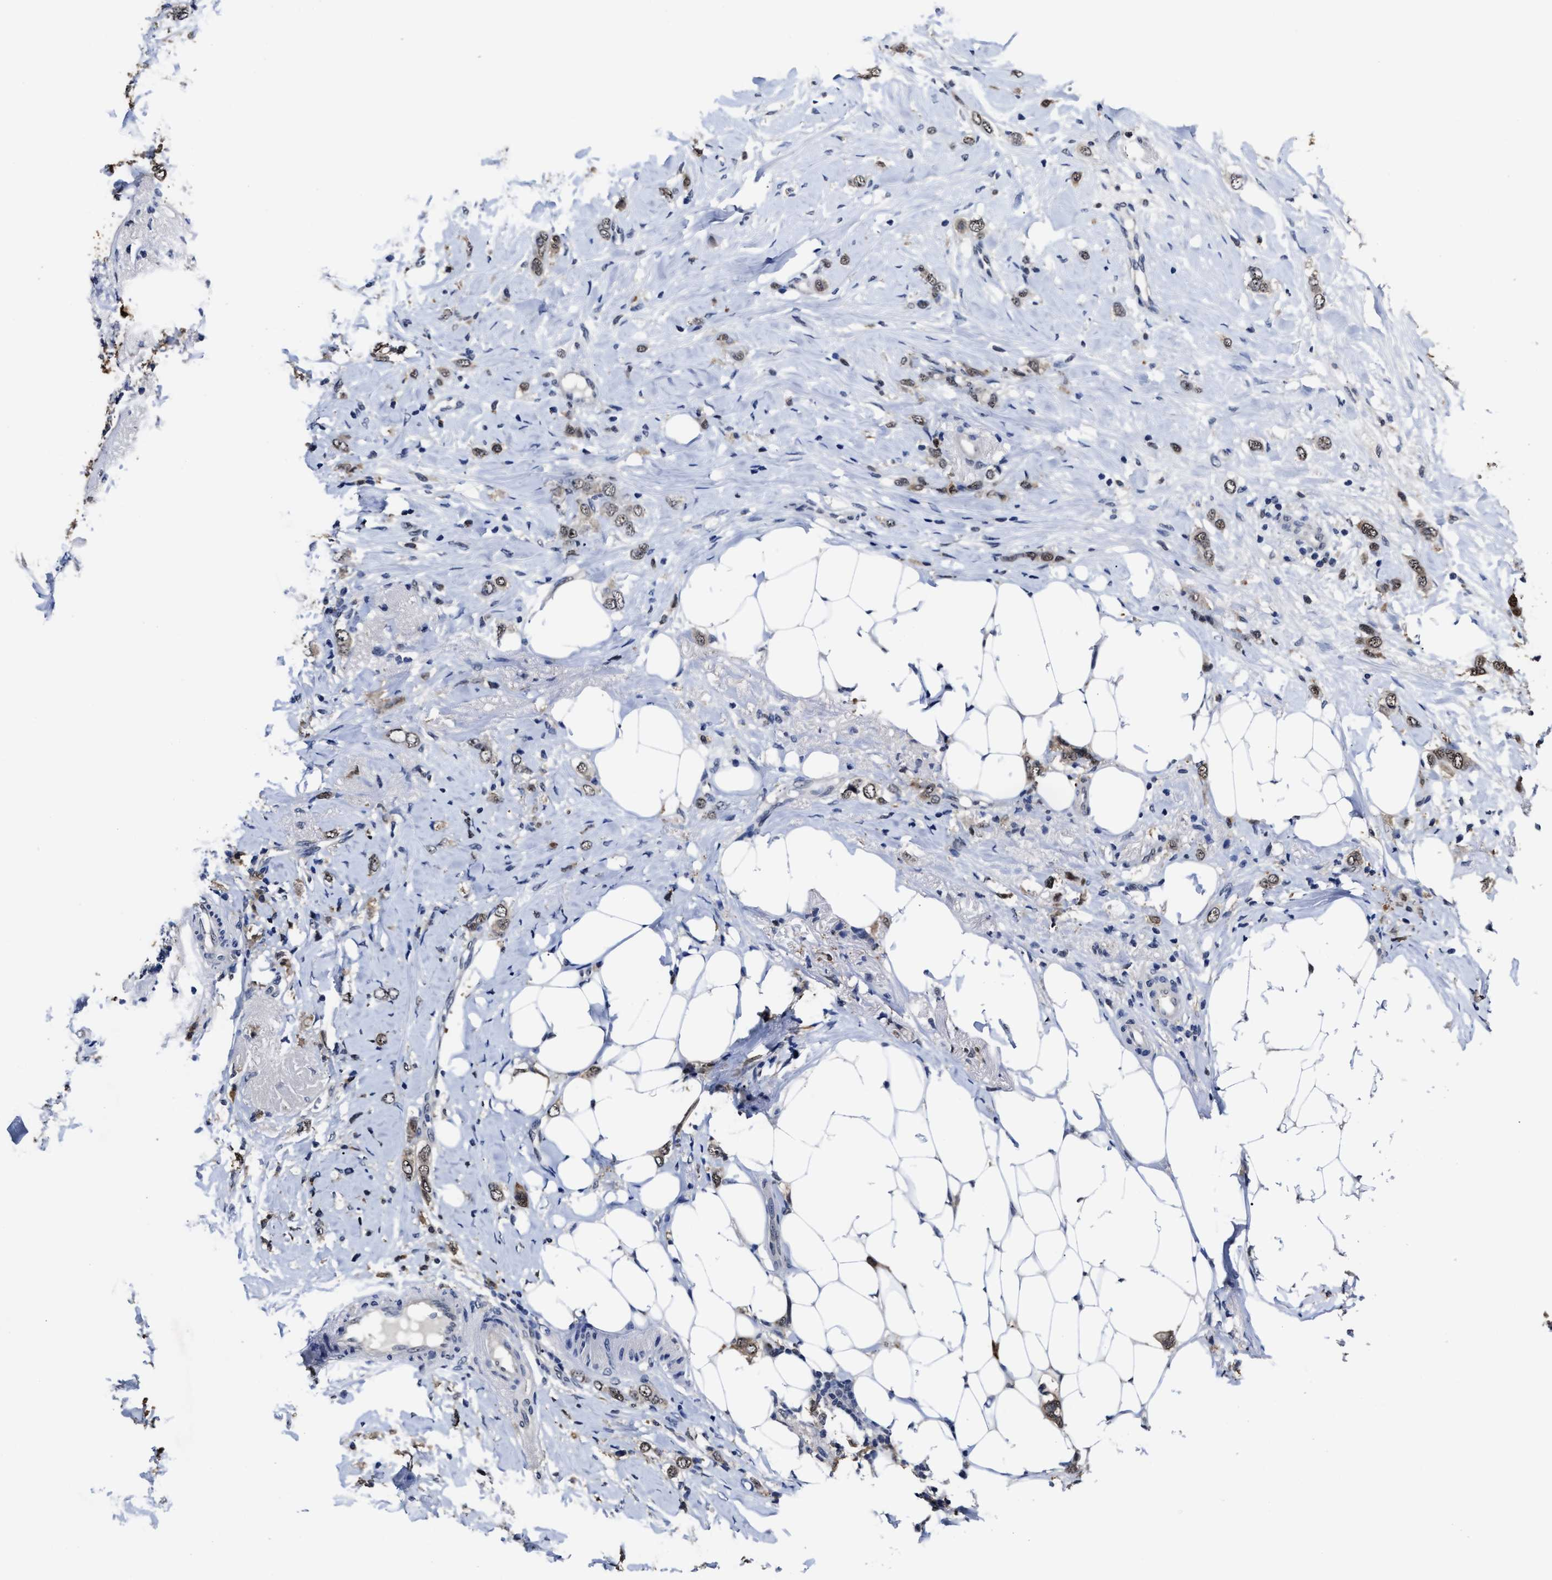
{"staining": {"intensity": "weak", "quantity": ">75%", "location": "cytoplasmic/membranous"}, "tissue": "breast cancer", "cell_type": "Tumor cells", "image_type": "cancer", "snomed": [{"axis": "morphology", "description": "Normal tissue, NOS"}, {"axis": "morphology", "description": "Lobular carcinoma"}, {"axis": "topography", "description": "Breast"}], "caption": "Immunohistochemistry (IHC) (DAB (3,3'-diaminobenzidine)) staining of human breast lobular carcinoma displays weak cytoplasmic/membranous protein positivity in approximately >75% of tumor cells.", "gene": "PRPF4B", "patient": {"sex": "female", "age": 47}}